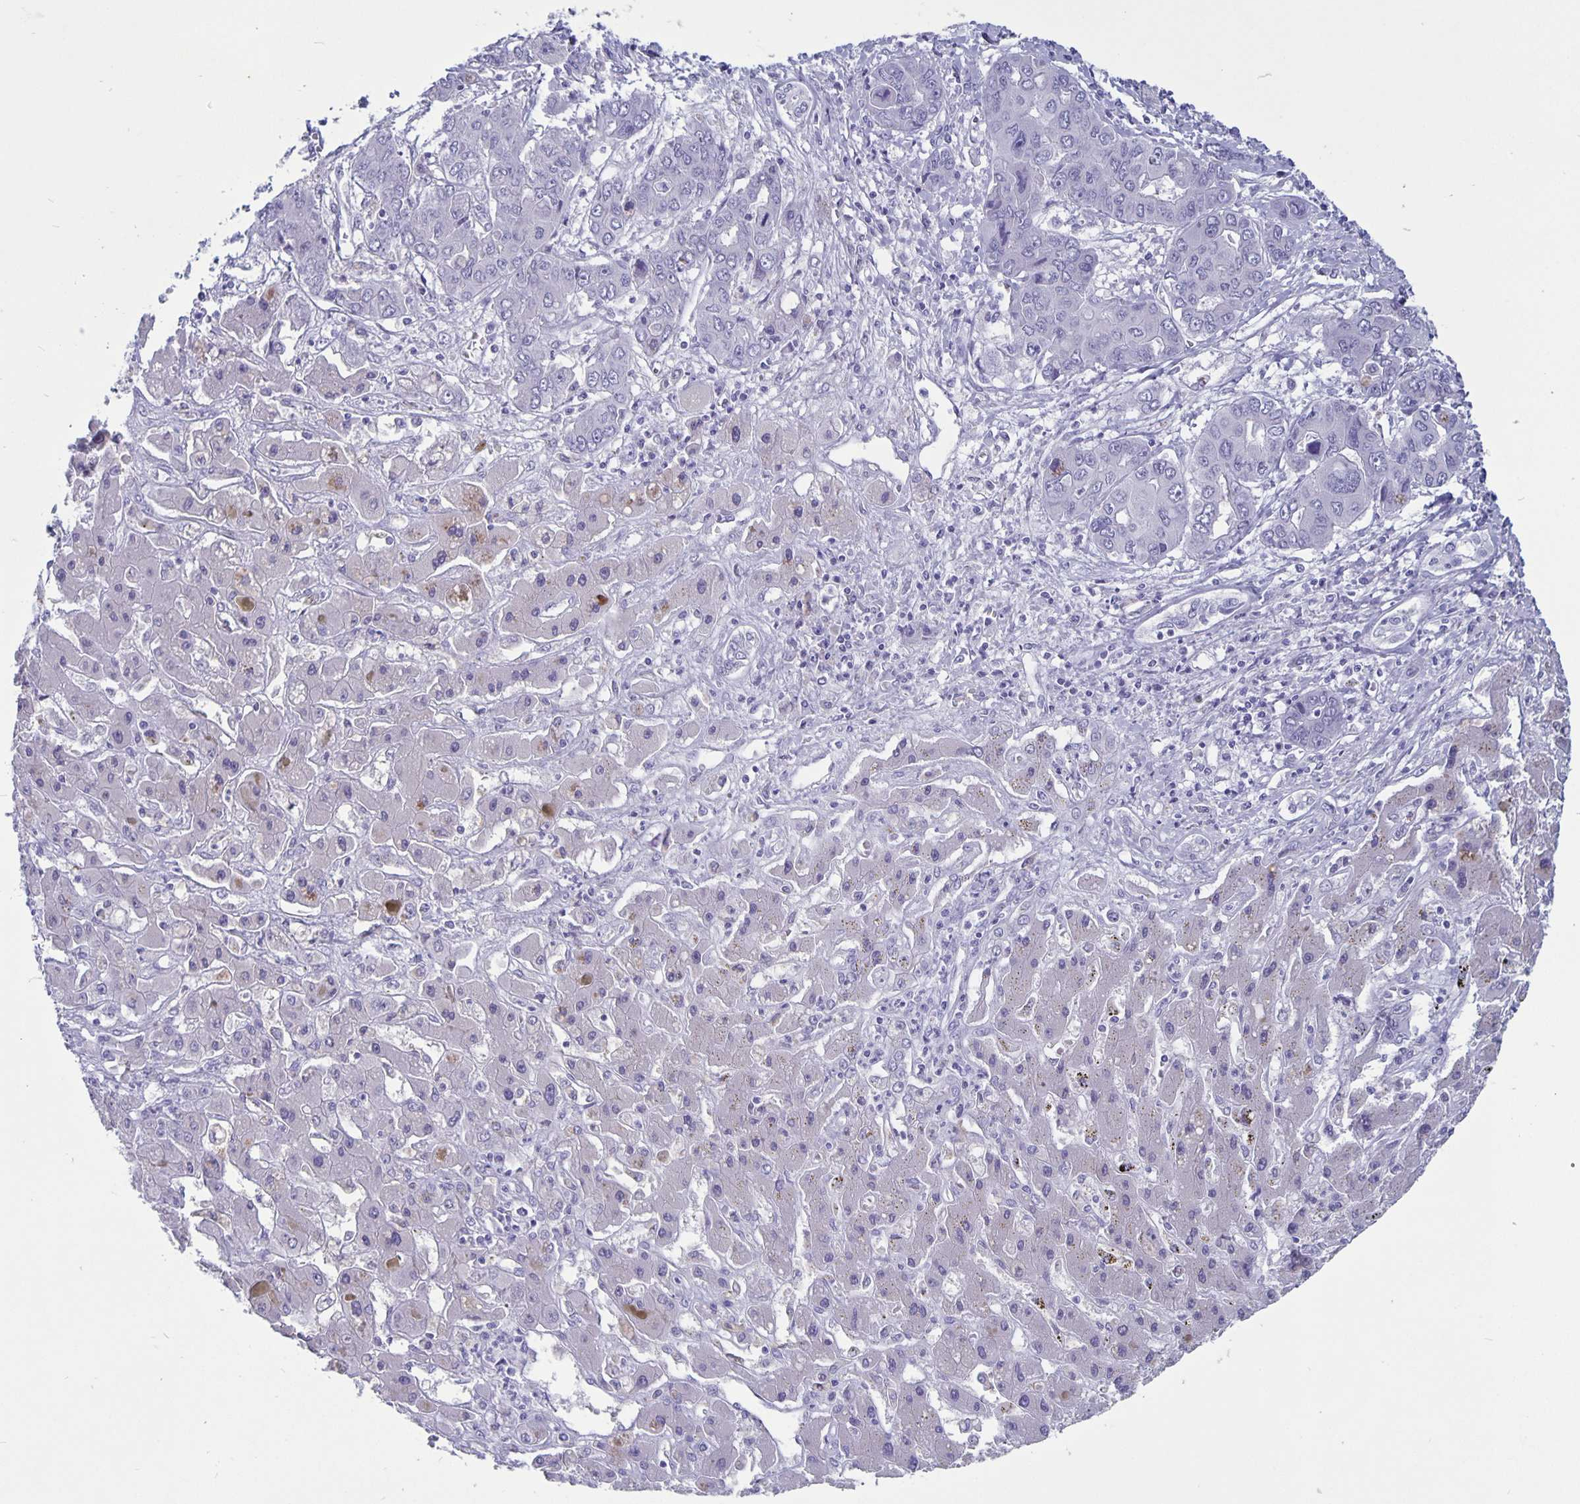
{"staining": {"intensity": "negative", "quantity": "none", "location": "none"}, "tissue": "liver cancer", "cell_type": "Tumor cells", "image_type": "cancer", "snomed": [{"axis": "morphology", "description": "Cholangiocarcinoma"}, {"axis": "topography", "description": "Liver"}], "caption": "A histopathology image of human liver cholangiocarcinoma is negative for staining in tumor cells.", "gene": "BPIFA3", "patient": {"sex": "male", "age": 67}}